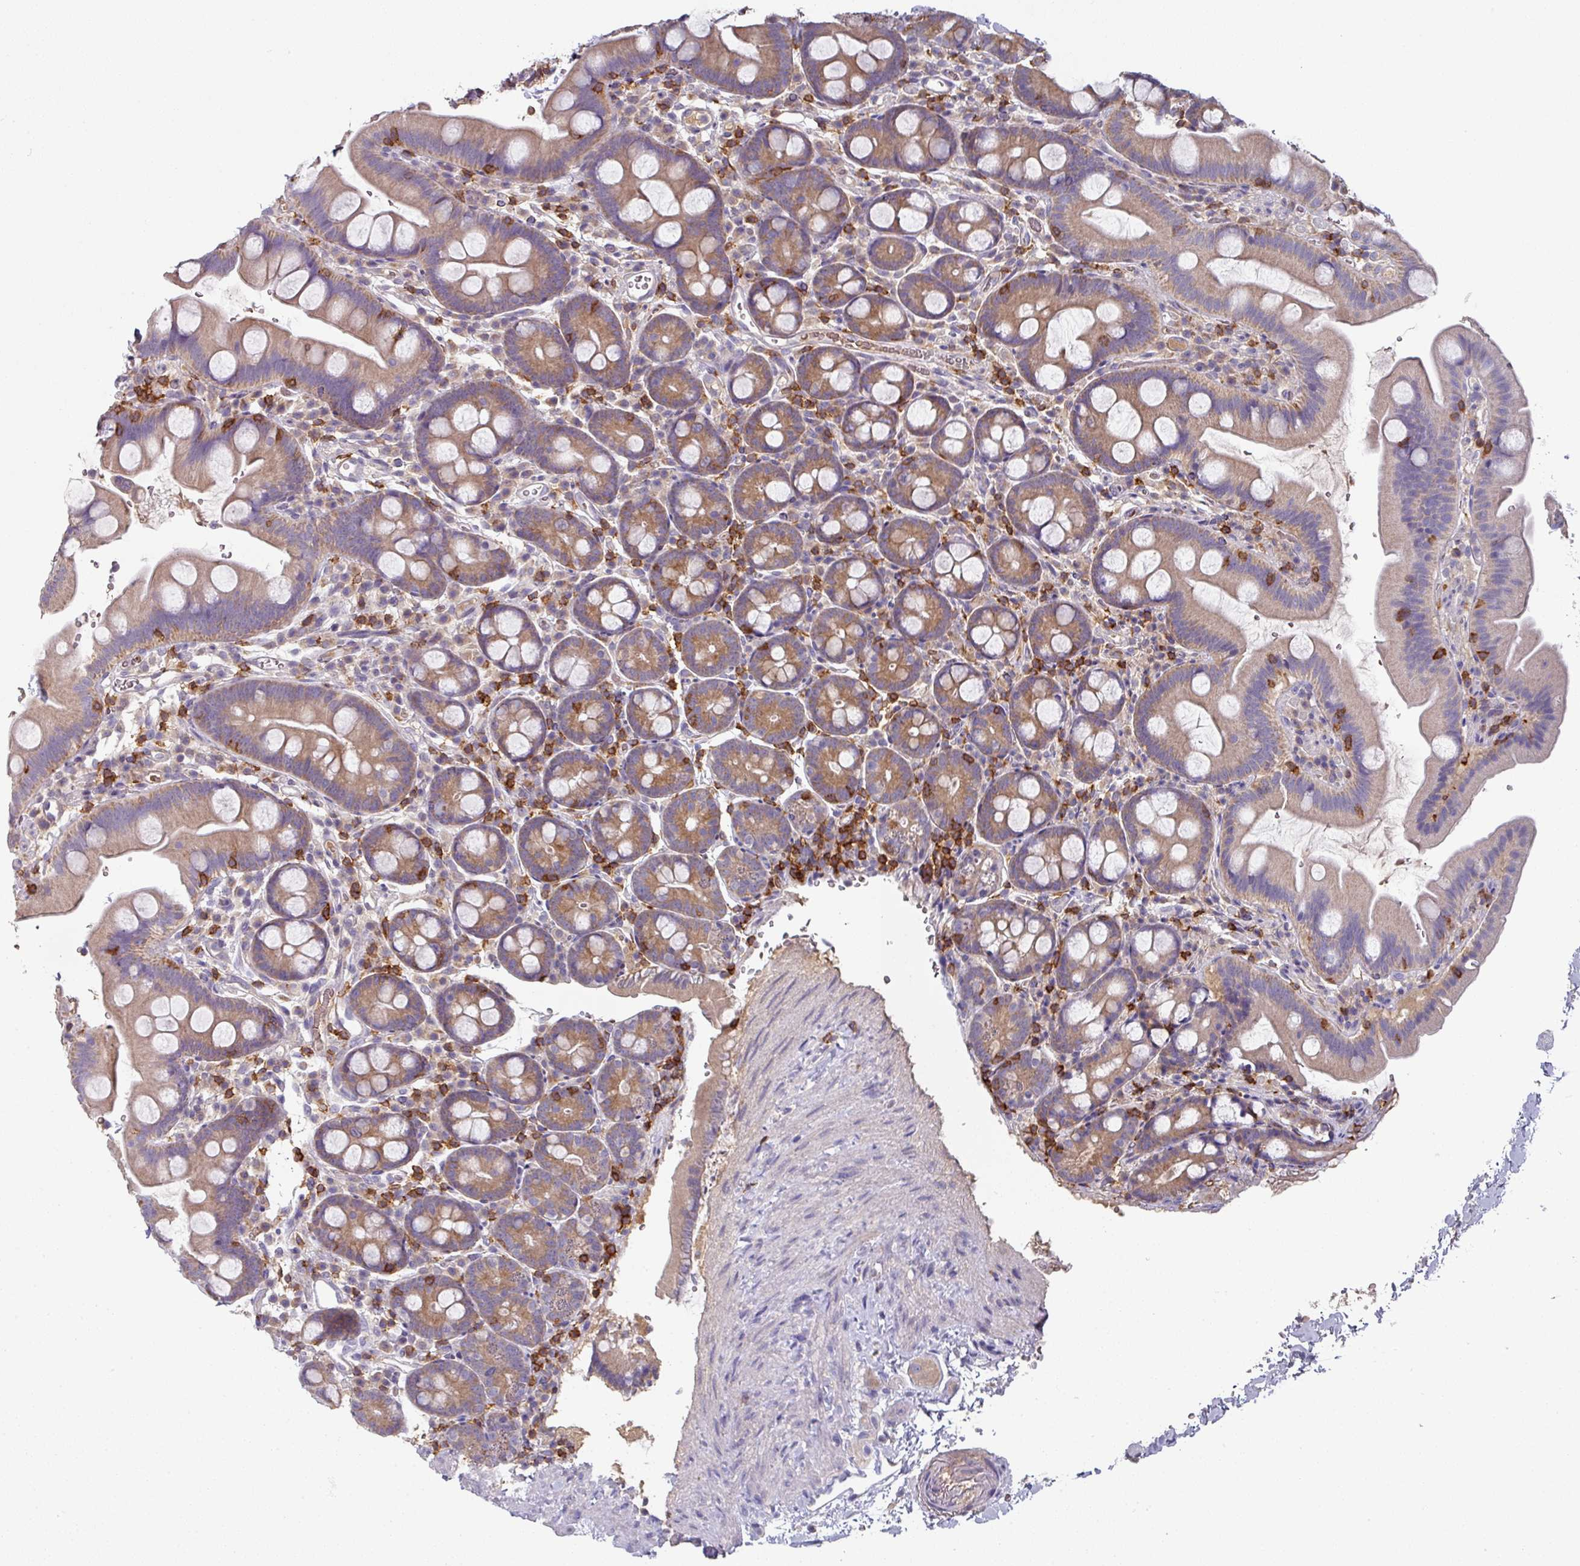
{"staining": {"intensity": "moderate", "quantity": "25%-75%", "location": "cytoplasmic/membranous"}, "tissue": "small intestine", "cell_type": "Glandular cells", "image_type": "normal", "snomed": [{"axis": "morphology", "description": "Normal tissue, NOS"}, {"axis": "topography", "description": "Small intestine"}], "caption": "A medium amount of moderate cytoplasmic/membranous positivity is appreciated in about 25%-75% of glandular cells in benign small intestine. The staining is performed using DAB brown chromogen to label protein expression. The nuclei are counter-stained blue using hematoxylin.", "gene": "CD3G", "patient": {"sex": "female", "age": 68}}